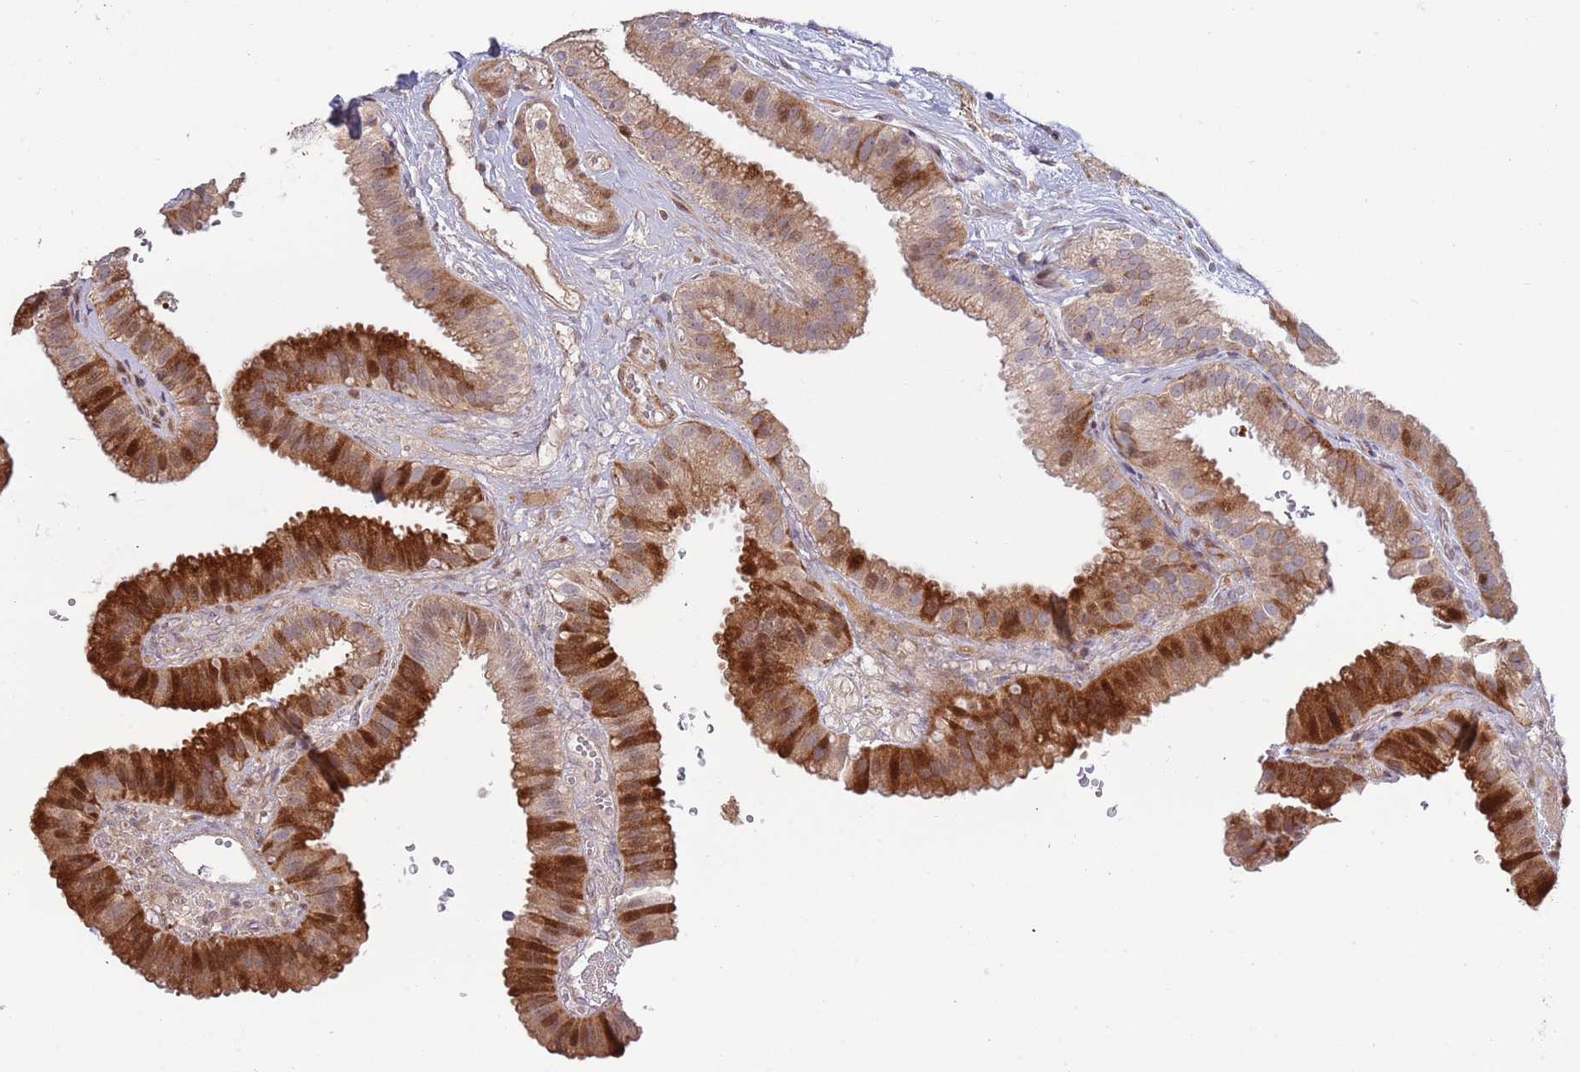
{"staining": {"intensity": "strong", "quantity": "25%-75%", "location": "cytoplasmic/membranous,nuclear"}, "tissue": "gallbladder", "cell_type": "Glandular cells", "image_type": "normal", "snomed": [{"axis": "morphology", "description": "Normal tissue, NOS"}, {"axis": "topography", "description": "Gallbladder"}], "caption": "IHC staining of unremarkable gallbladder, which shows high levels of strong cytoplasmic/membranous,nuclear staining in about 25%-75% of glandular cells indicating strong cytoplasmic/membranous,nuclear protein expression. The staining was performed using DAB (3,3'-diaminobenzidine) (brown) for protein detection and nuclei were counterstained in hematoxylin (blue).", "gene": "SYNDIG1L", "patient": {"sex": "female", "age": 61}}